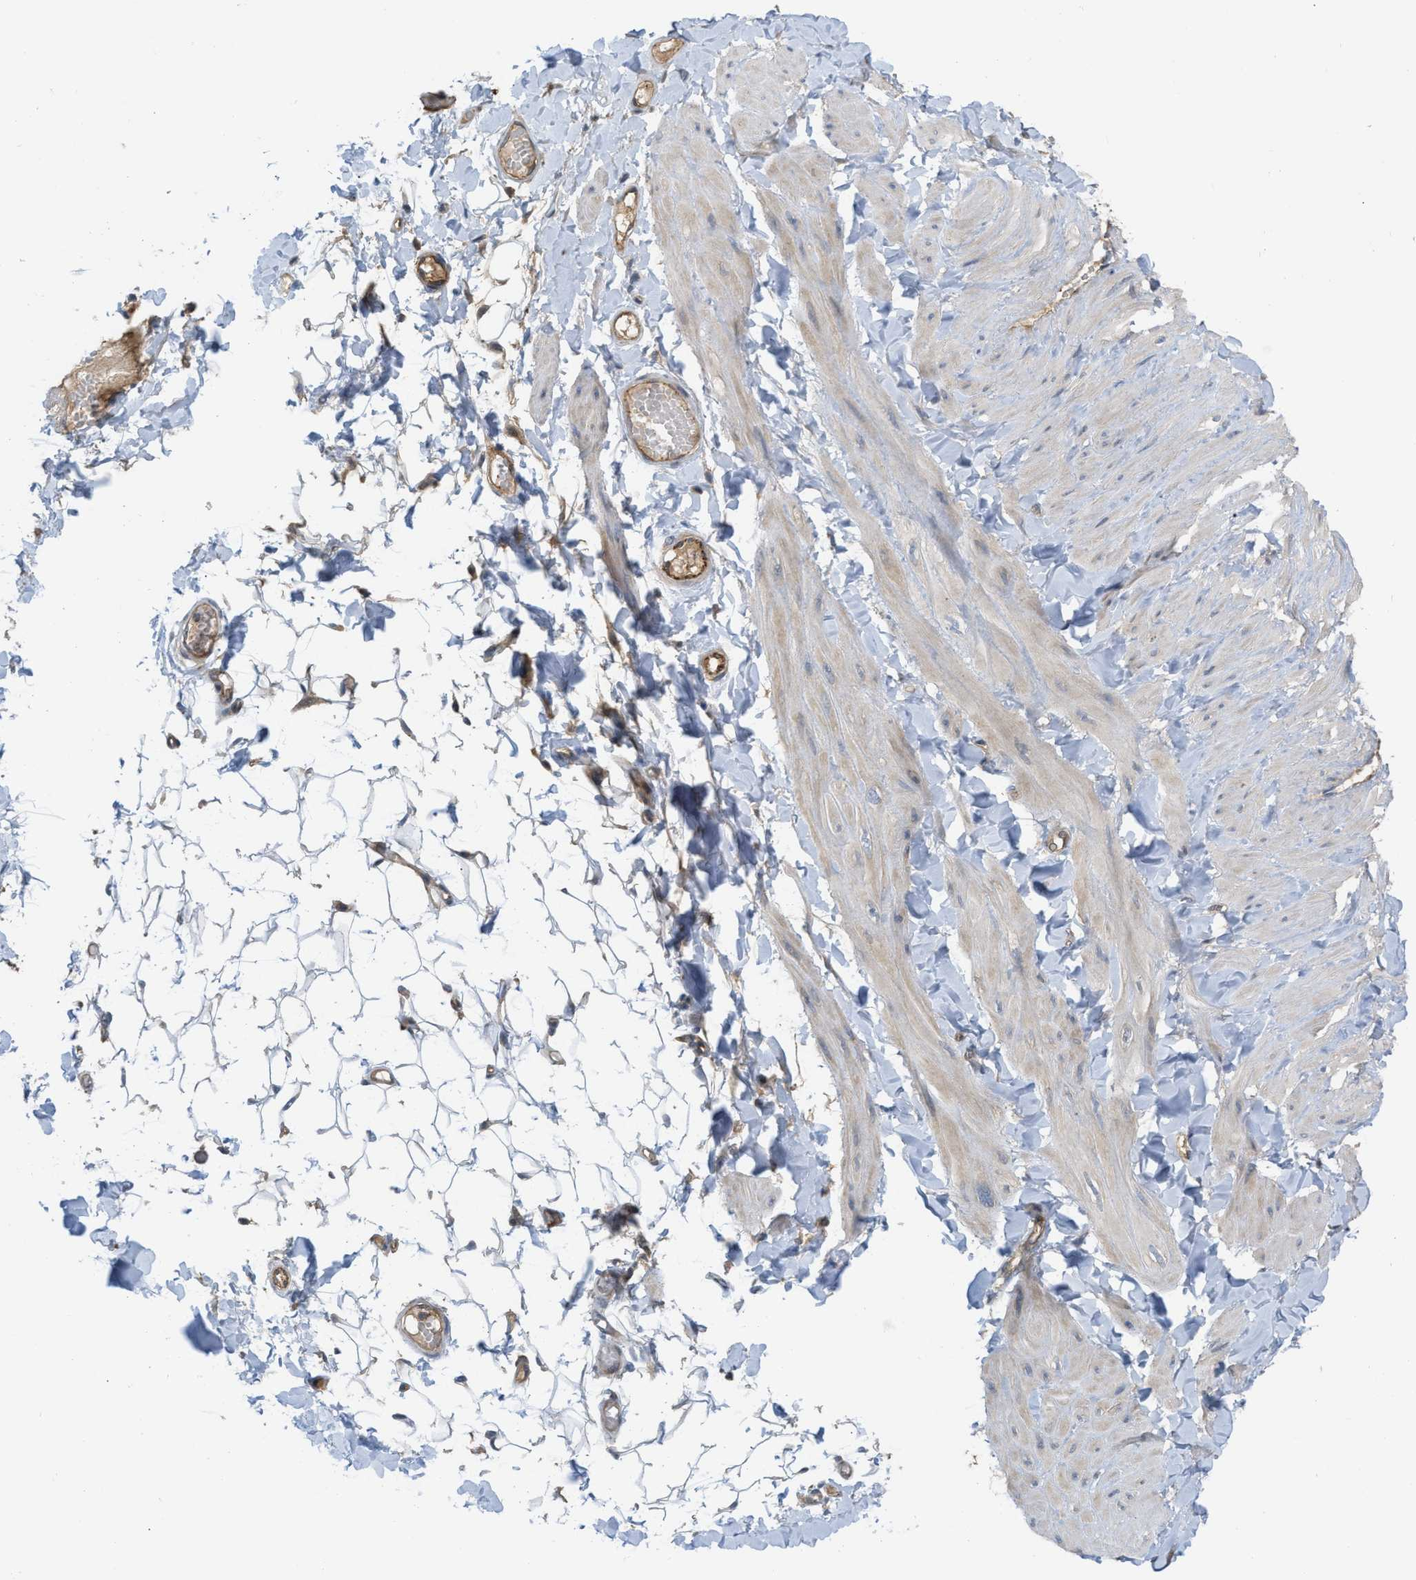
{"staining": {"intensity": "weak", "quantity": ">75%", "location": "cytoplasmic/membranous"}, "tissue": "adipose tissue", "cell_type": "Adipocytes", "image_type": "normal", "snomed": [{"axis": "morphology", "description": "Normal tissue, NOS"}, {"axis": "topography", "description": "Adipose tissue"}, {"axis": "topography", "description": "Vascular tissue"}, {"axis": "topography", "description": "Peripheral nerve tissue"}], "caption": "Protein staining shows weak cytoplasmic/membranous expression in approximately >75% of adipocytes in unremarkable adipose tissue. (Brightfield microscopy of DAB IHC at high magnification).", "gene": "NAPEPLD", "patient": {"sex": "male", "age": 25}}